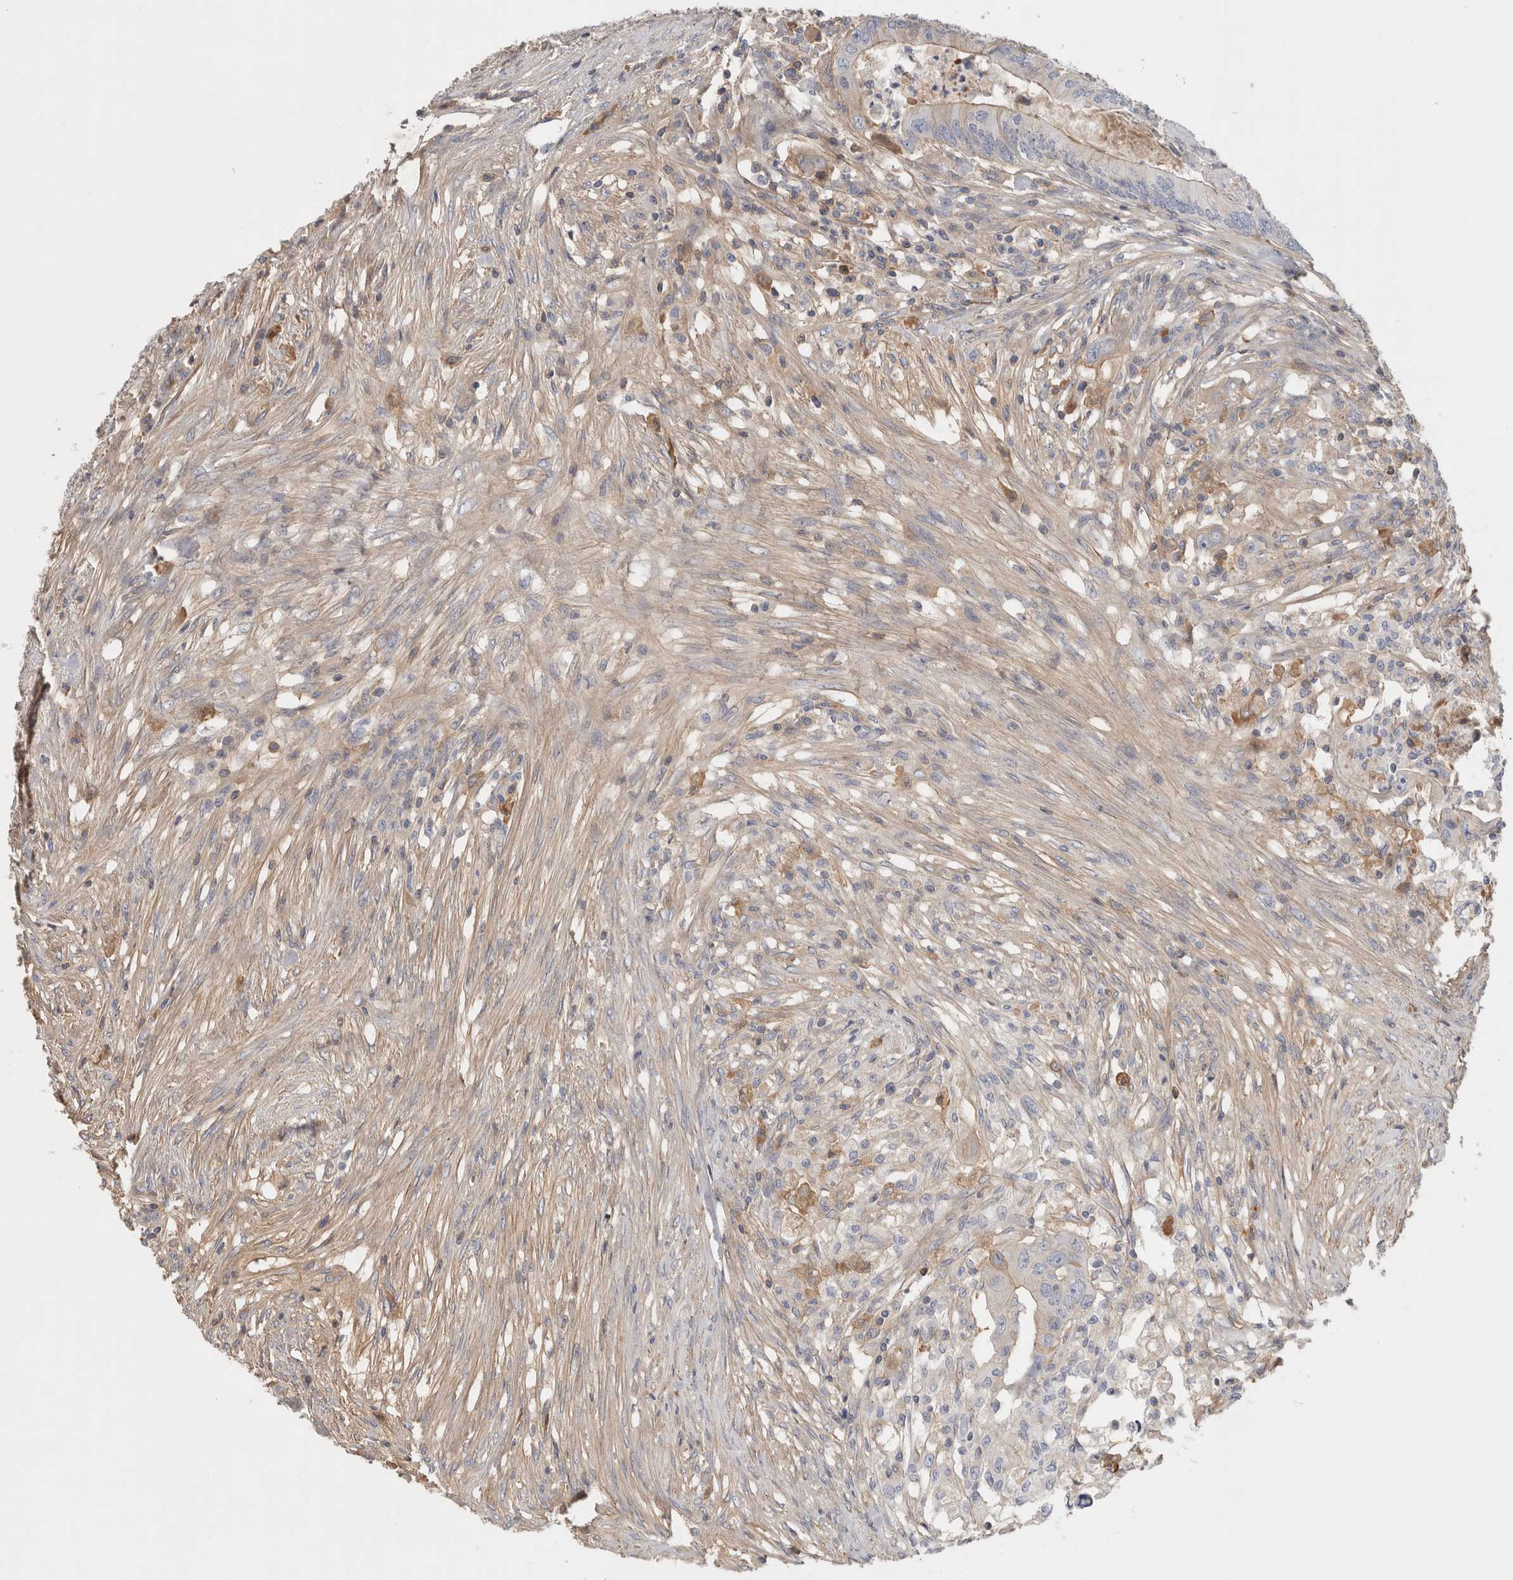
{"staining": {"intensity": "moderate", "quantity": "<25%", "location": "cytoplasmic/membranous"}, "tissue": "colorectal cancer", "cell_type": "Tumor cells", "image_type": "cancer", "snomed": [{"axis": "morphology", "description": "Adenocarcinoma, NOS"}, {"axis": "topography", "description": "Colon"}], "caption": "This photomicrograph exhibits IHC staining of human colorectal cancer, with low moderate cytoplasmic/membranous expression in approximately <25% of tumor cells.", "gene": "CFI", "patient": {"sex": "male", "age": 71}}